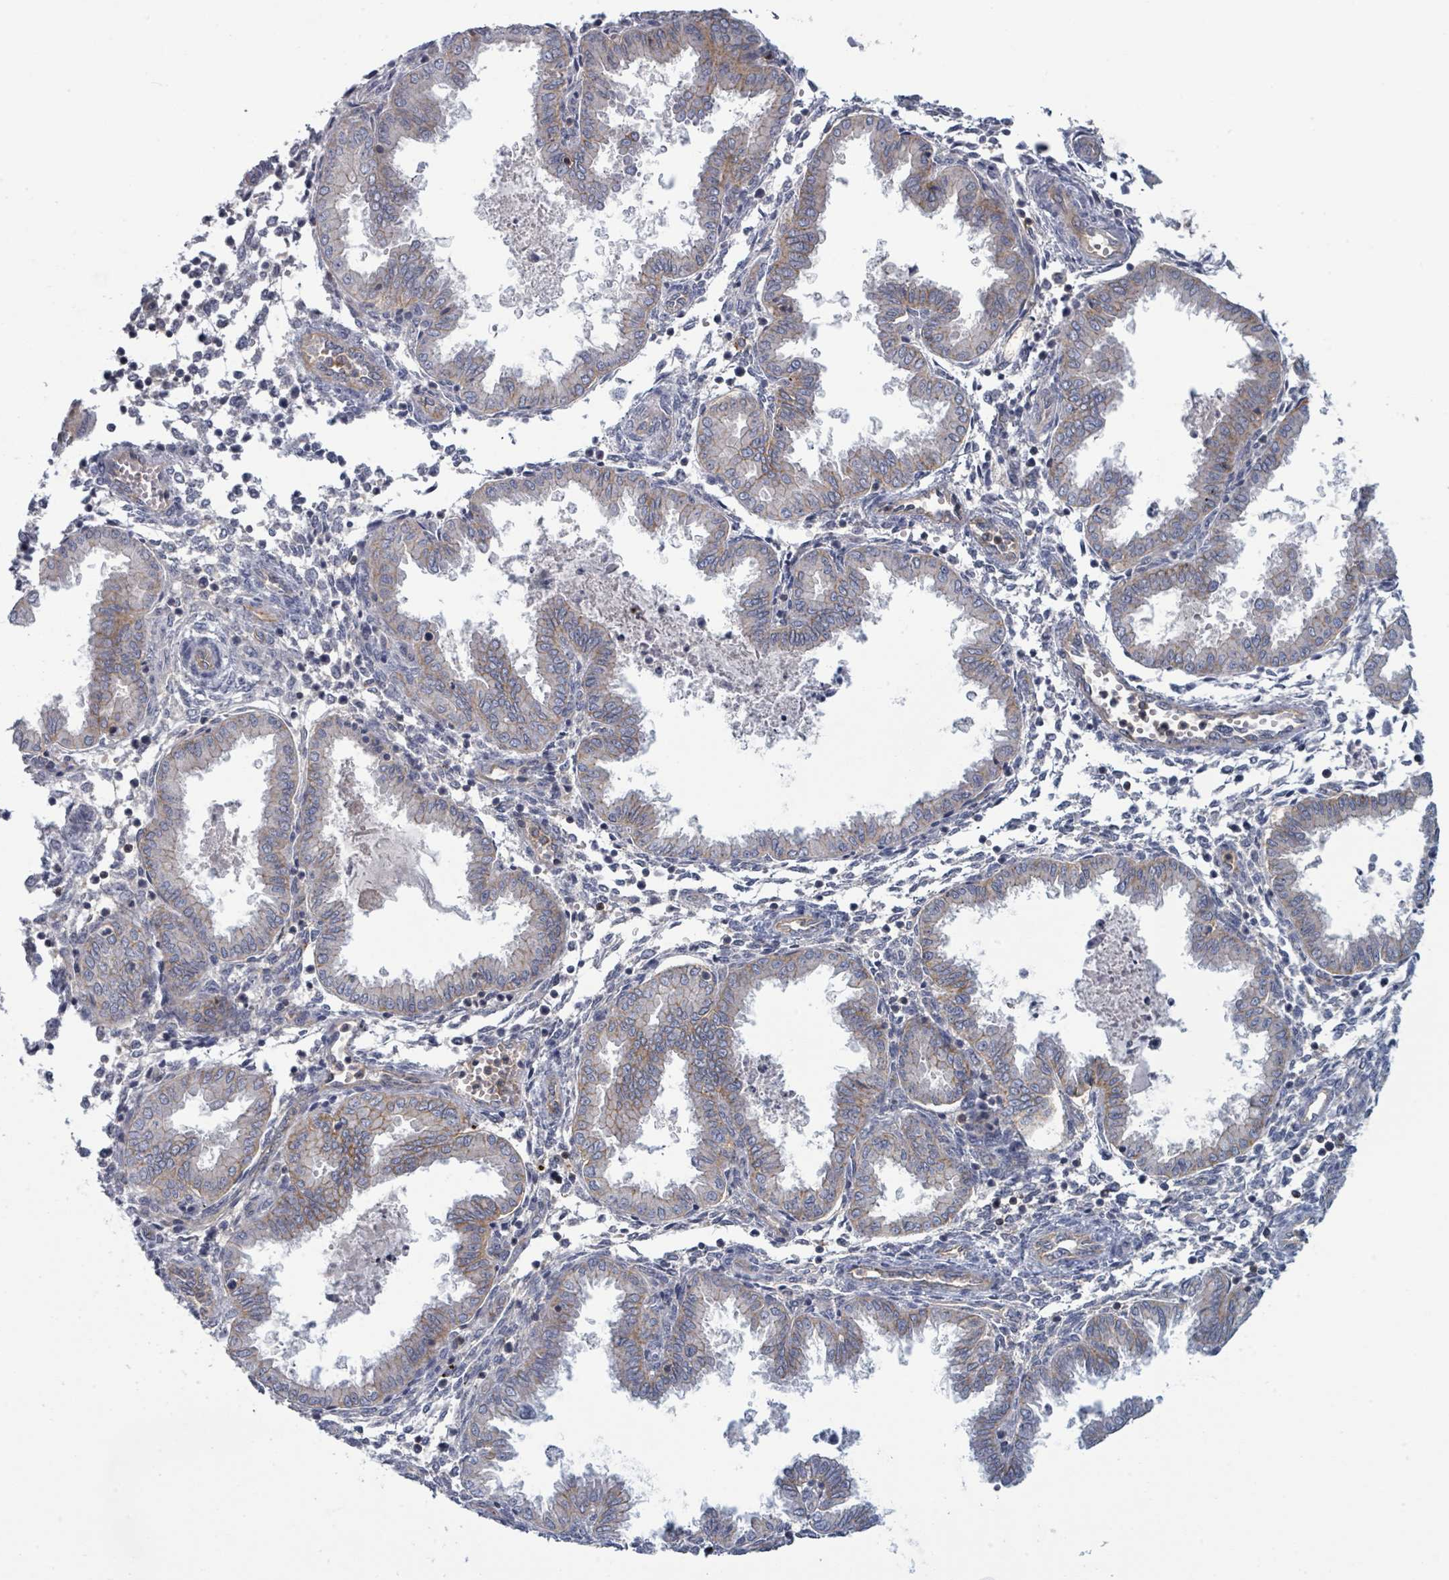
{"staining": {"intensity": "negative", "quantity": "none", "location": "none"}, "tissue": "endometrium", "cell_type": "Cells in endometrial stroma", "image_type": "normal", "snomed": [{"axis": "morphology", "description": "Normal tissue, NOS"}, {"axis": "topography", "description": "Endometrium"}], "caption": "Immunohistochemical staining of unremarkable human endometrium shows no significant positivity in cells in endometrial stroma.", "gene": "TNFRSF14", "patient": {"sex": "female", "age": 33}}